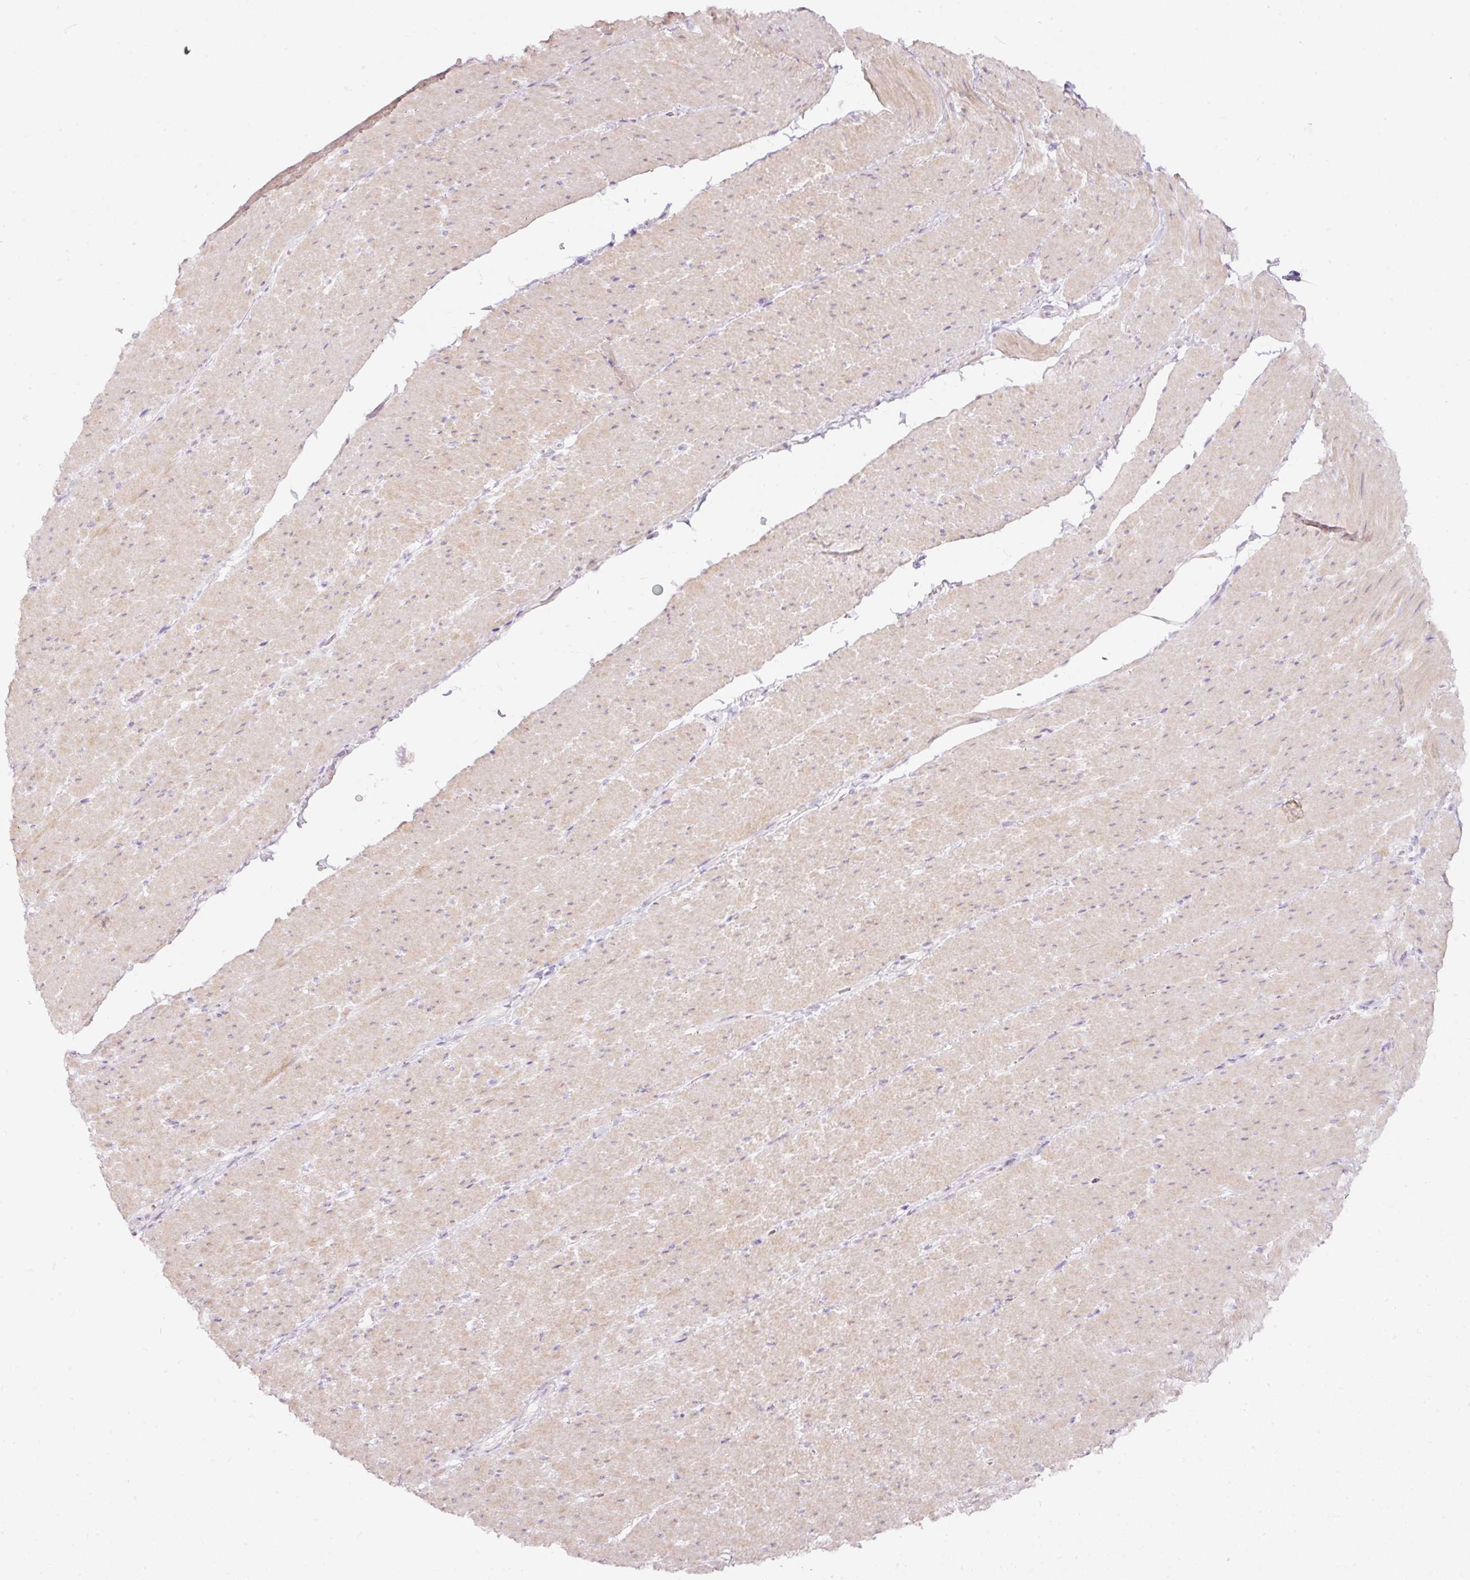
{"staining": {"intensity": "weak", "quantity": "25%-75%", "location": "cytoplasmic/membranous"}, "tissue": "smooth muscle", "cell_type": "Smooth muscle cells", "image_type": "normal", "snomed": [{"axis": "morphology", "description": "Normal tissue, NOS"}, {"axis": "topography", "description": "Smooth muscle"}, {"axis": "topography", "description": "Rectum"}], "caption": "Smooth muscle stained with DAB (3,3'-diaminobenzidine) immunohistochemistry shows low levels of weak cytoplasmic/membranous expression in approximately 25%-75% of smooth muscle cells.", "gene": "PDXDC1", "patient": {"sex": "male", "age": 53}}